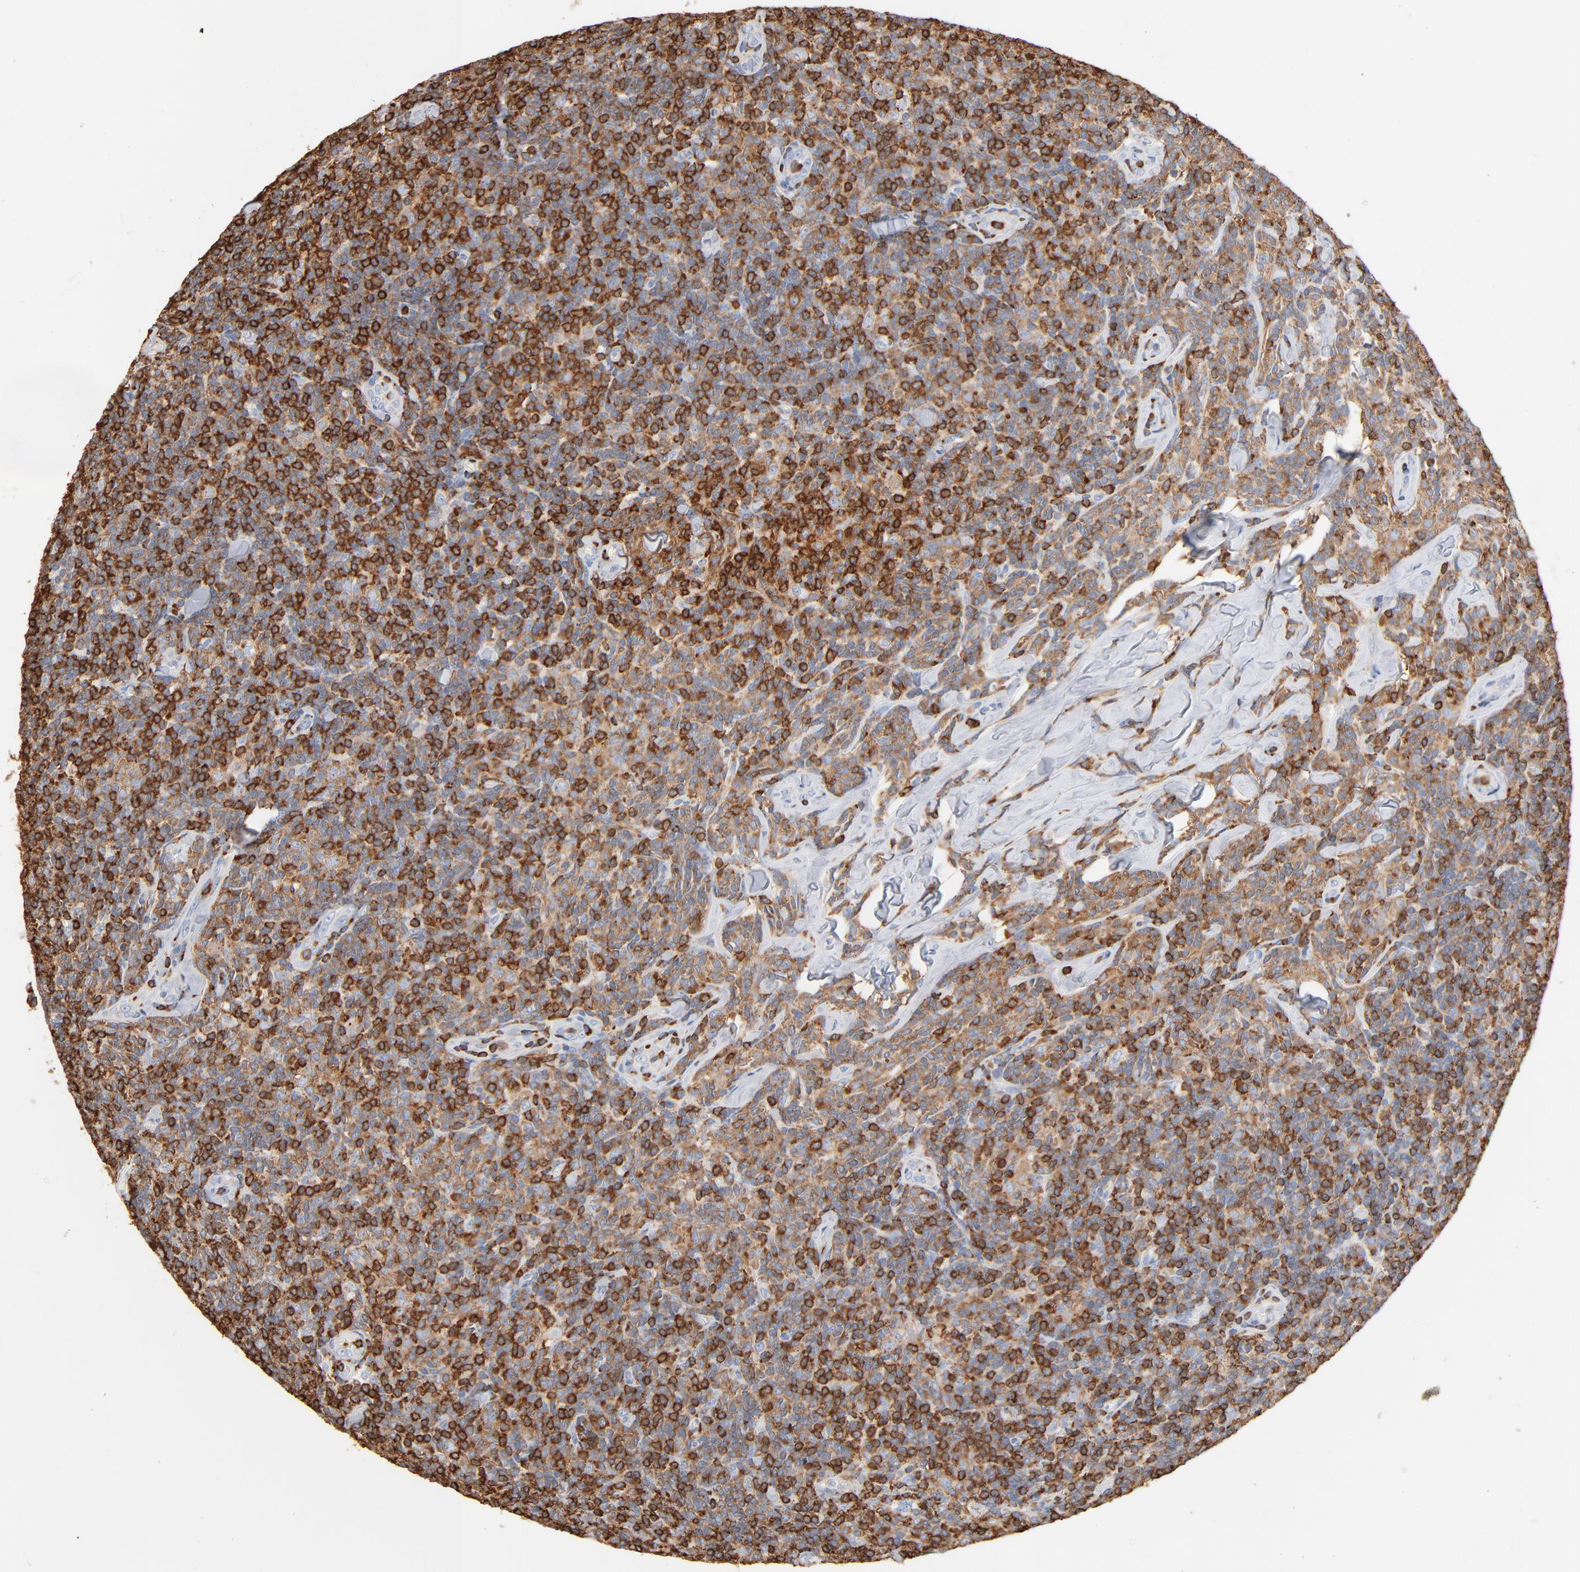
{"staining": {"intensity": "moderate", "quantity": ">75%", "location": "cytoplasmic/membranous"}, "tissue": "lymphoma", "cell_type": "Tumor cells", "image_type": "cancer", "snomed": [{"axis": "morphology", "description": "Malignant lymphoma, non-Hodgkin's type, Low grade"}, {"axis": "topography", "description": "Lymph node"}], "caption": "Low-grade malignant lymphoma, non-Hodgkin's type stained with DAB immunohistochemistry (IHC) demonstrates medium levels of moderate cytoplasmic/membranous staining in about >75% of tumor cells. (Stains: DAB in brown, nuclei in blue, Microscopy: brightfield microscopy at high magnification).", "gene": "SH3KBP1", "patient": {"sex": "female", "age": 56}}